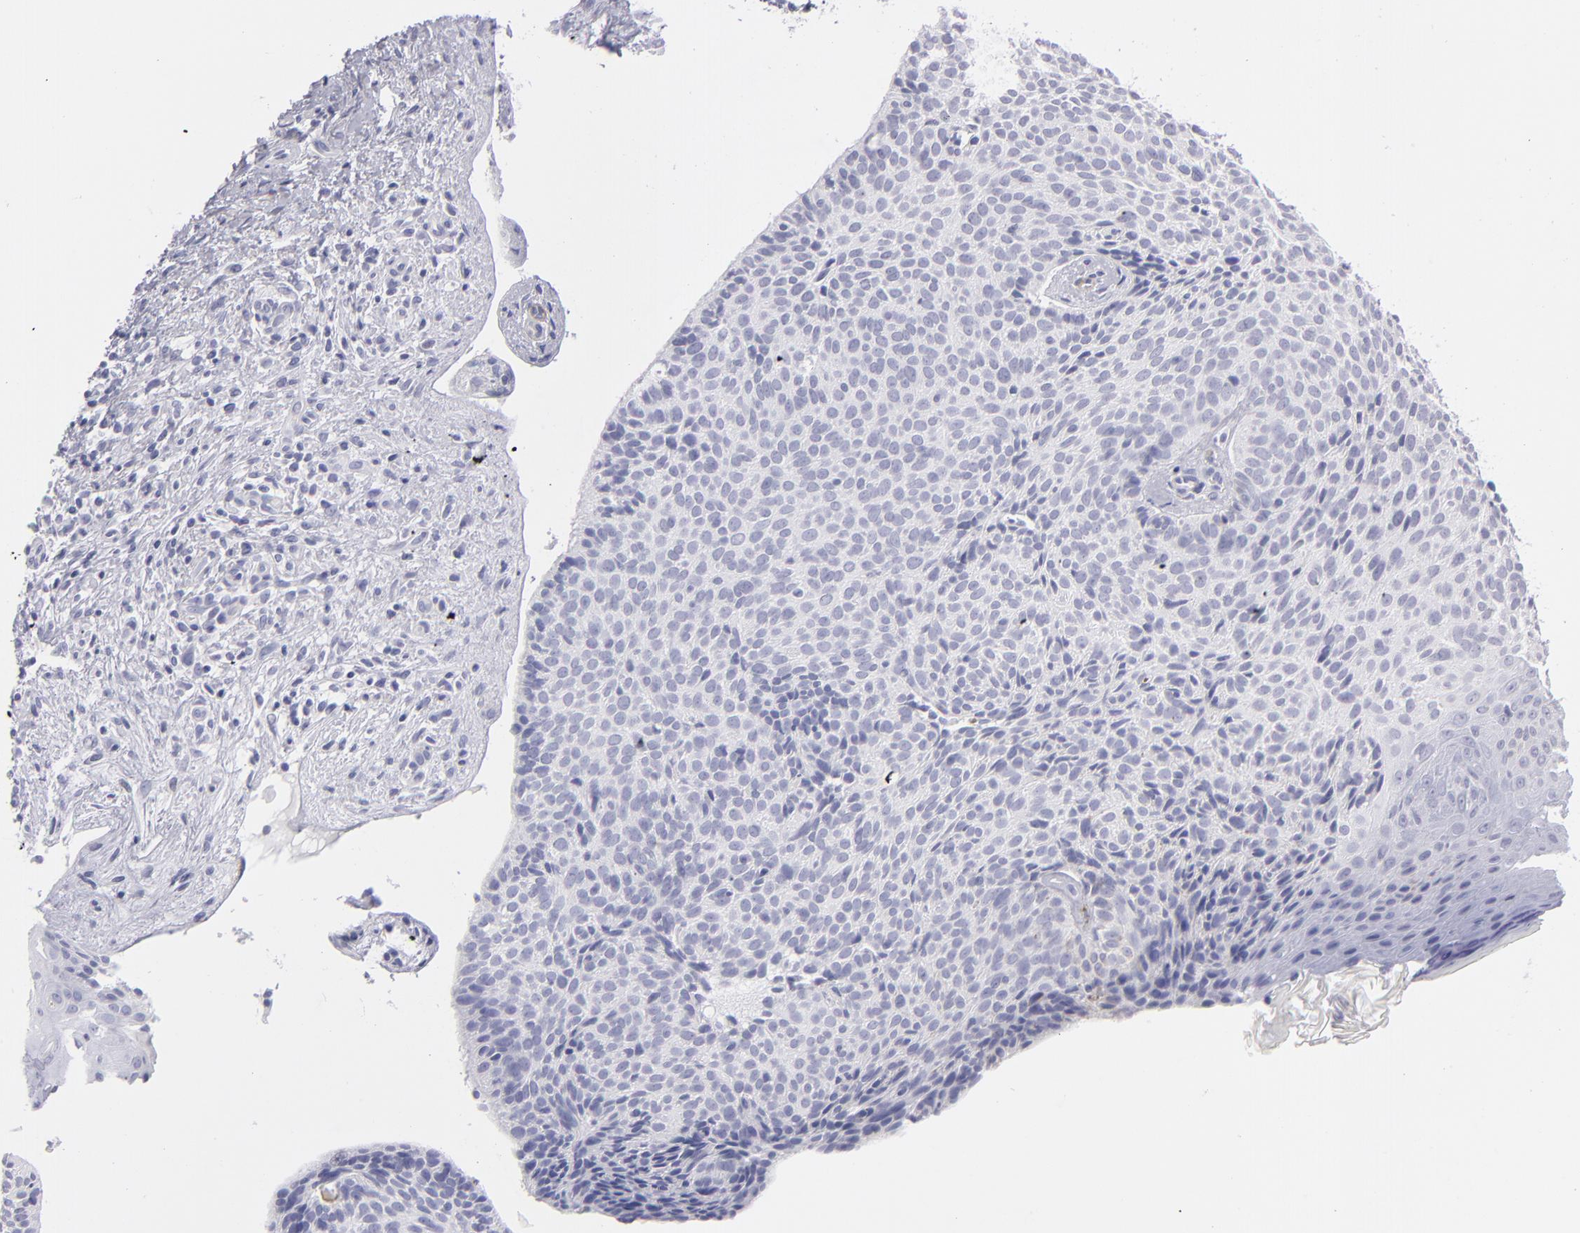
{"staining": {"intensity": "negative", "quantity": "none", "location": "none"}, "tissue": "skin cancer", "cell_type": "Tumor cells", "image_type": "cancer", "snomed": [{"axis": "morphology", "description": "Basal cell carcinoma"}, {"axis": "topography", "description": "Skin"}], "caption": "There is no significant positivity in tumor cells of skin basal cell carcinoma. Brightfield microscopy of immunohistochemistry (IHC) stained with DAB (3,3'-diaminobenzidine) (brown) and hematoxylin (blue), captured at high magnification.", "gene": "MYH11", "patient": {"sex": "female", "age": 78}}